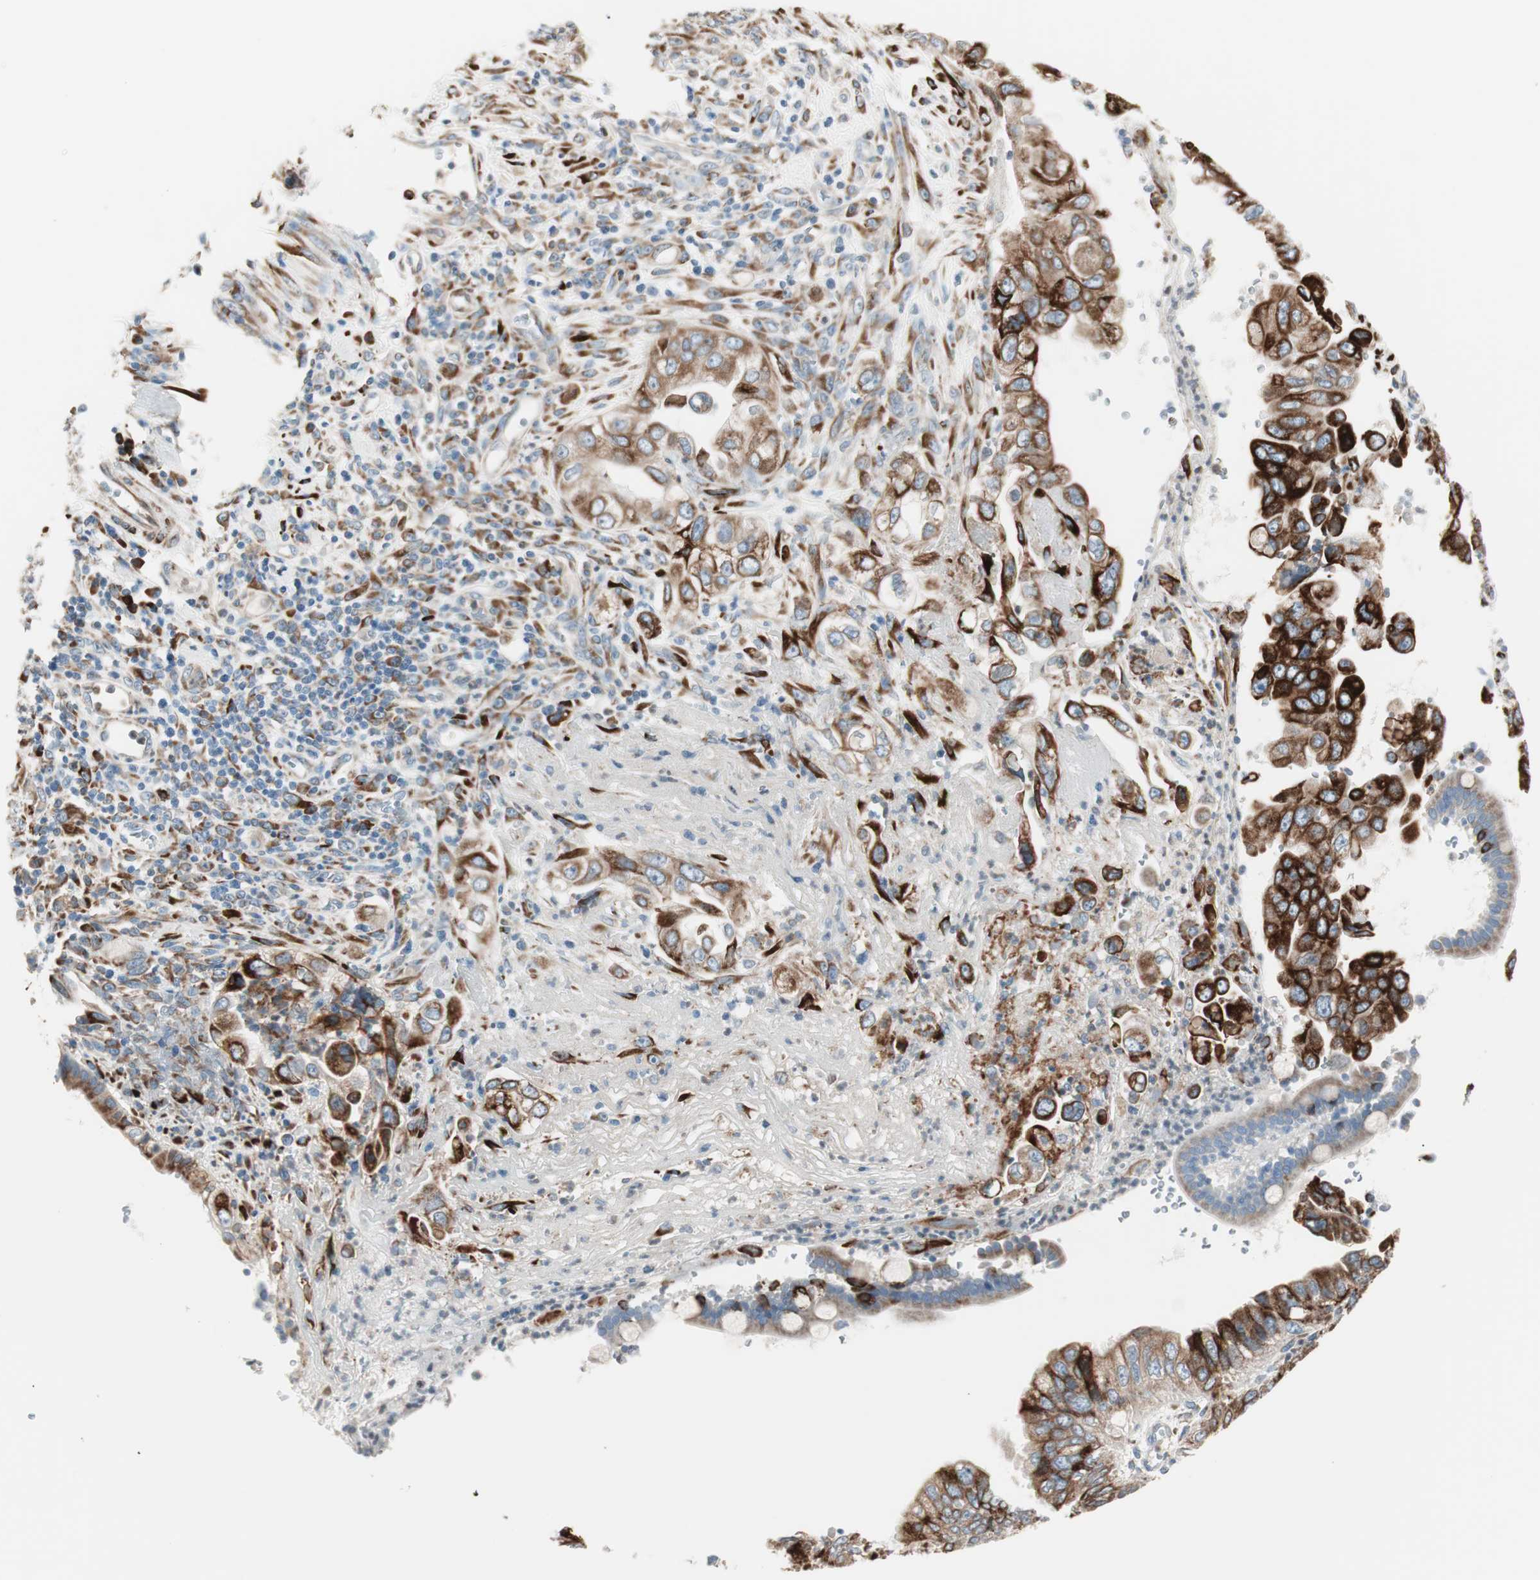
{"staining": {"intensity": "strong", "quantity": ">75%", "location": "cytoplasmic/membranous"}, "tissue": "pancreatic cancer", "cell_type": "Tumor cells", "image_type": "cancer", "snomed": [{"axis": "morphology", "description": "Normal tissue, NOS"}, {"axis": "topography", "description": "Lymph node"}], "caption": "This photomicrograph exhibits immunohistochemistry (IHC) staining of pancreatic cancer, with high strong cytoplasmic/membranous expression in about >75% of tumor cells.", "gene": "P4HTM", "patient": {"sex": "male", "age": 50}}